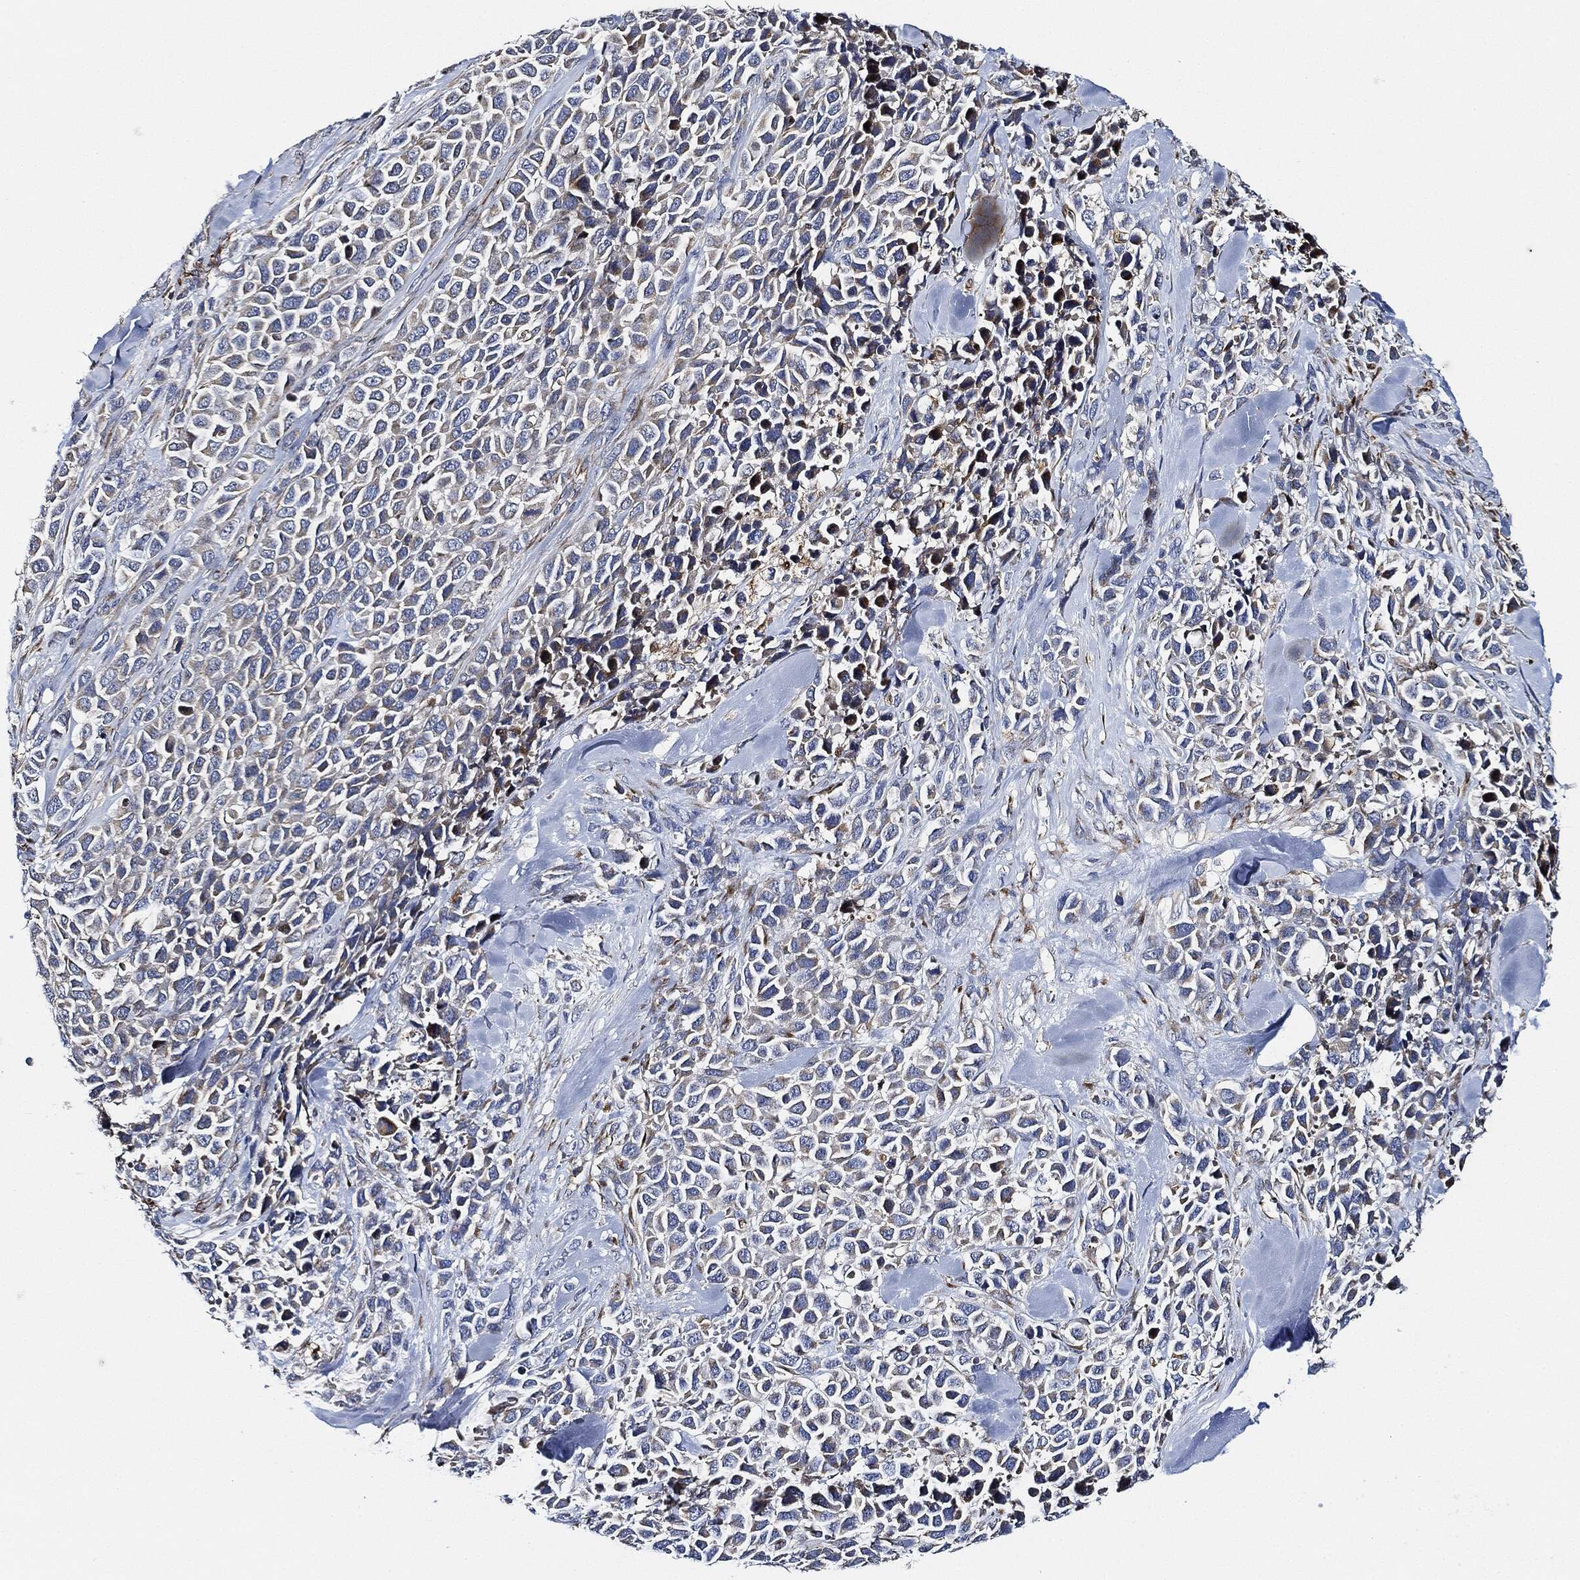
{"staining": {"intensity": "negative", "quantity": "none", "location": "none"}, "tissue": "melanoma", "cell_type": "Tumor cells", "image_type": "cancer", "snomed": [{"axis": "morphology", "description": "Malignant melanoma, Metastatic site"}, {"axis": "topography", "description": "Skin"}], "caption": "A high-resolution photomicrograph shows immunohistochemistry staining of melanoma, which exhibits no significant staining in tumor cells.", "gene": "THSD1", "patient": {"sex": "male", "age": 84}}